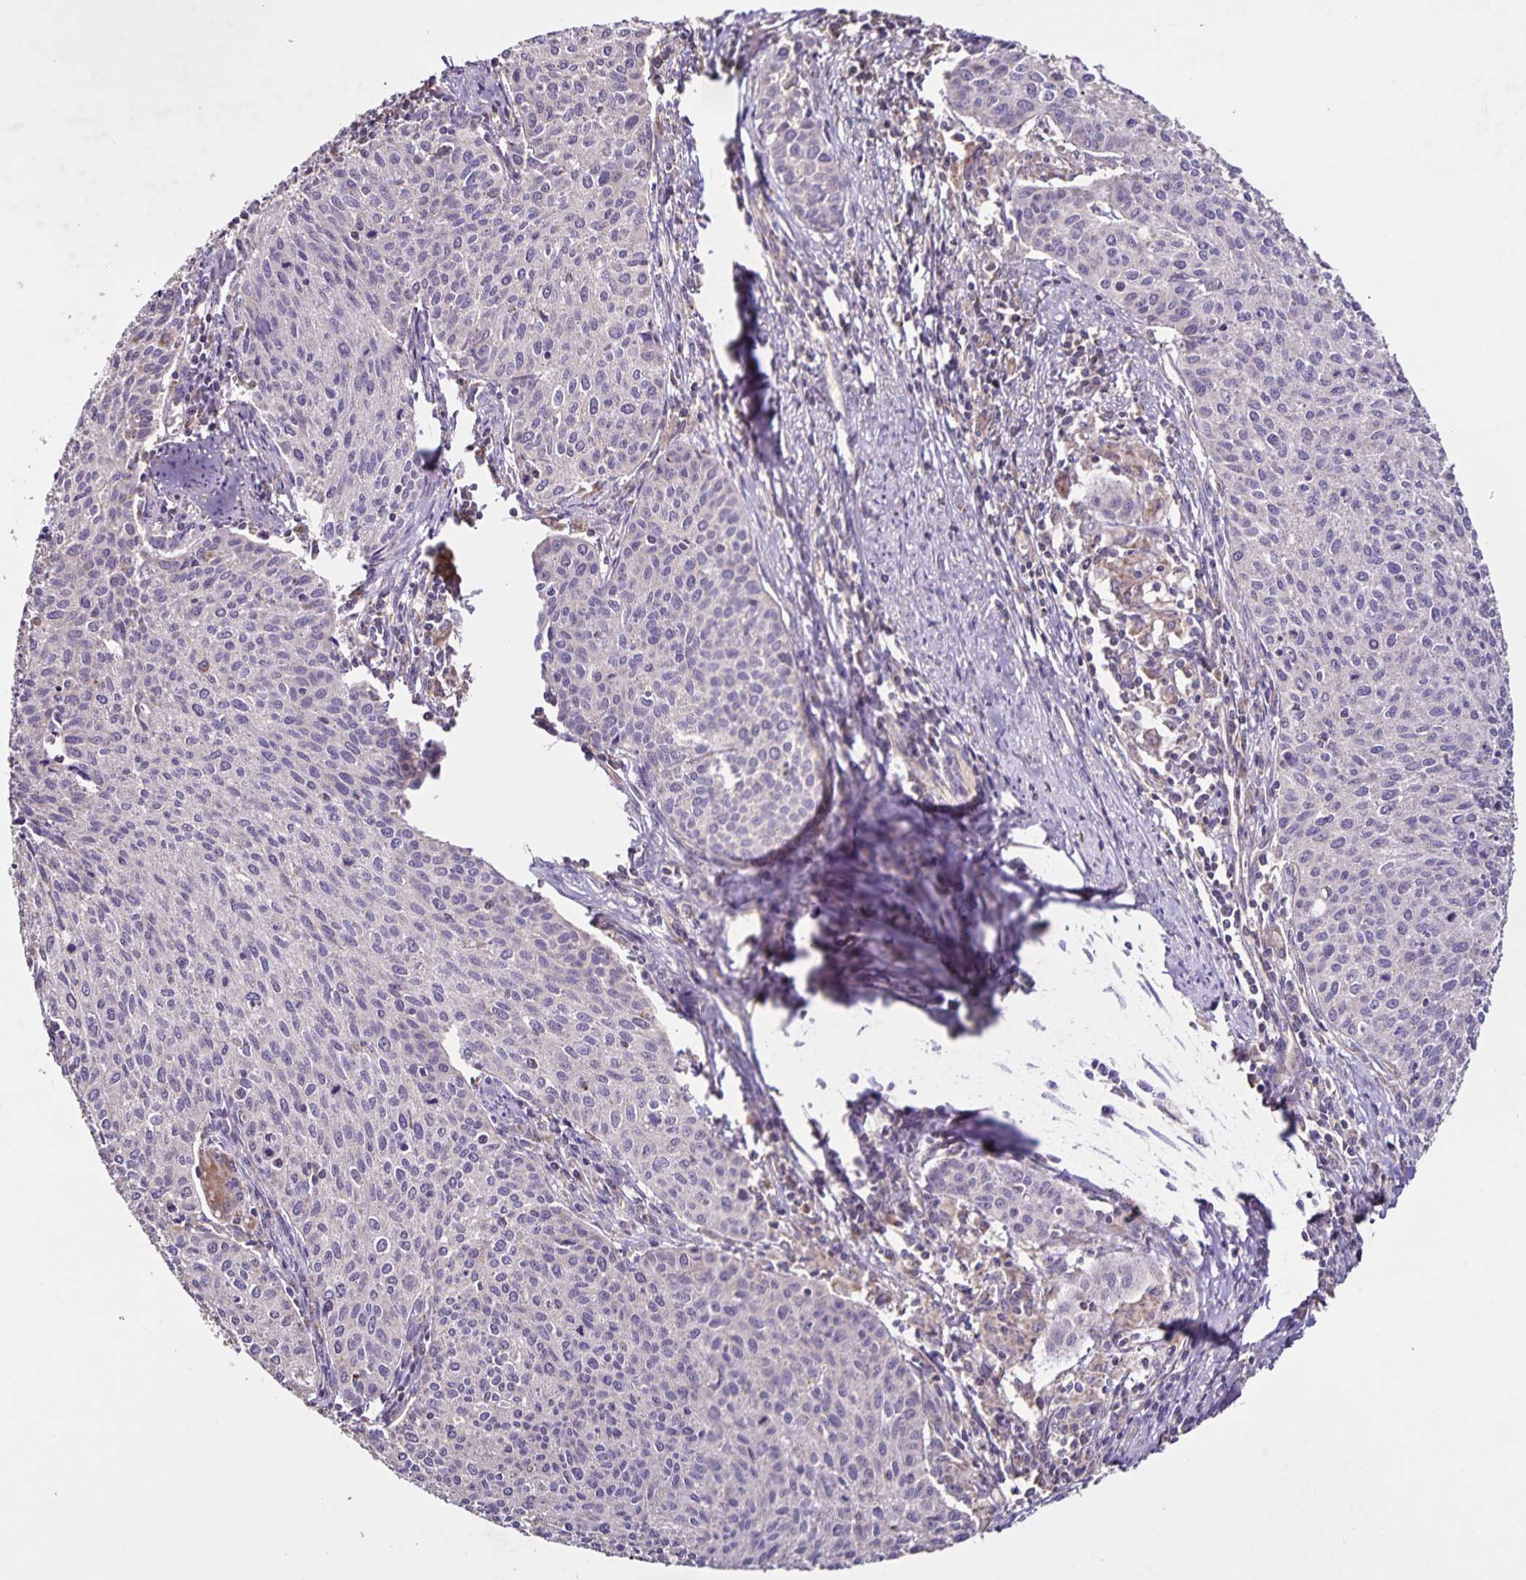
{"staining": {"intensity": "negative", "quantity": "none", "location": "none"}, "tissue": "cervical cancer", "cell_type": "Tumor cells", "image_type": "cancer", "snomed": [{"axis": "morphology", "description": "Squamous cell carcinoma, NOS"}, {"axis": "topography", "description": "Cervix"}], "caption": "A high-resolution histopathology image shows immunohistochemistry staining of cervical cancer (squamous cell carcinoma), which shows no significant positivity in tumor cells.", "gene": "MAN1A1", "patient": {"sex": "female", "age": 38}}